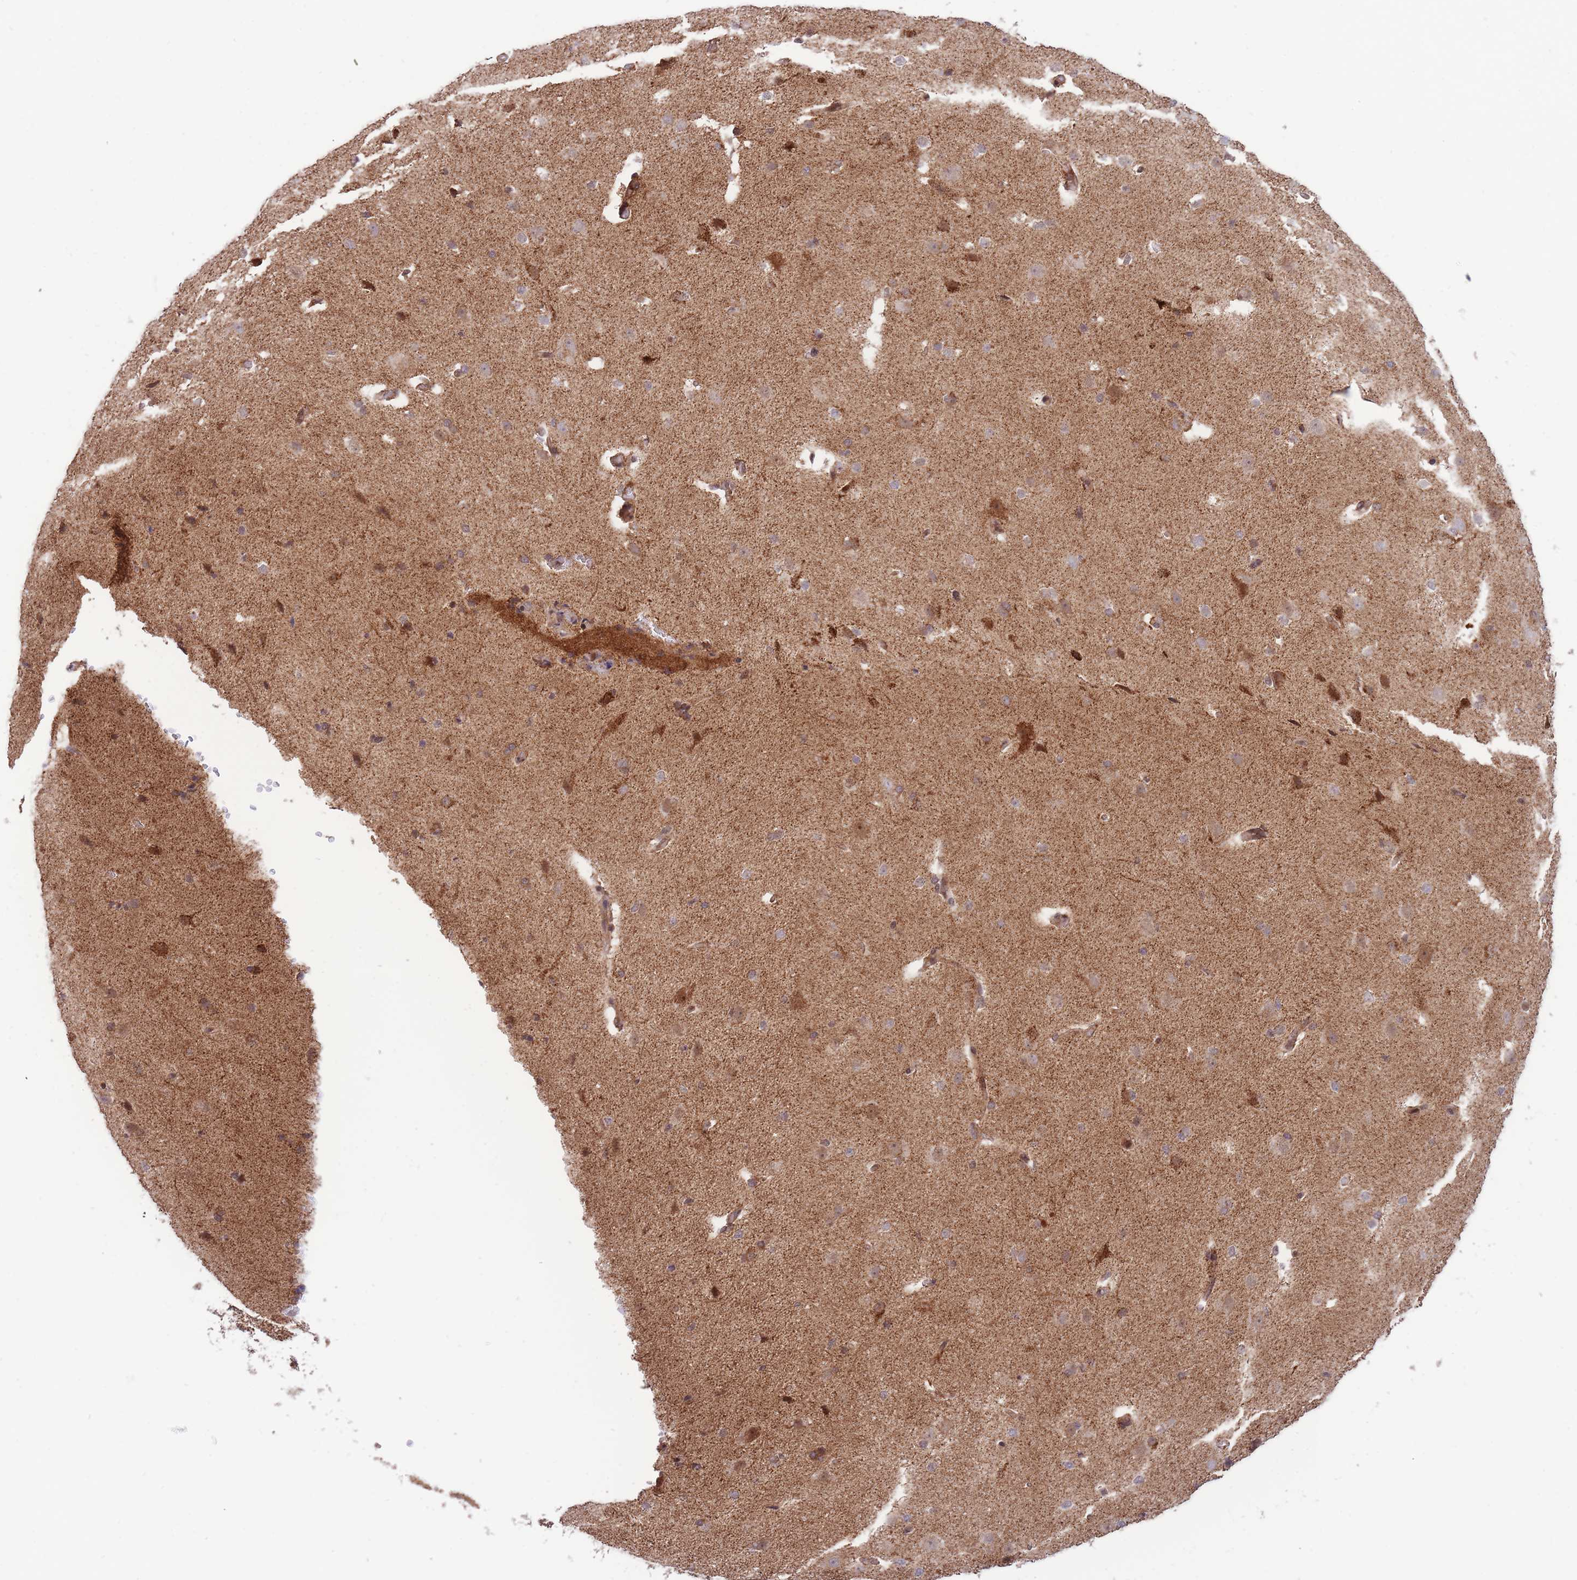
{"staining": {"intensity": "moderate", "quantity": "25%-75%", "location": "cytoplasmic/membranous,nuclear"}, "tissue": "cerebral cortex", "cell_type": "Endothelial cells", "image_type": "normal", "snomed": [{"axis": "morphology", "description": "Normal tissue, NOS"}, {"axis": "morphology", "description": "Inflammation, NOS"}, {"axis": "topography", "description": "Cerebral cortex"}], "caption": "This photomicrograph exhibits IHC staining of unremarkable human cerebral cortex, with medium moderate cytoplasmic/membranous,nuclear positivity in approximately 25%-75% of endothelial cells.", "gene": "BOD1L1", "patient": {"sex": "male", "age": 6}}